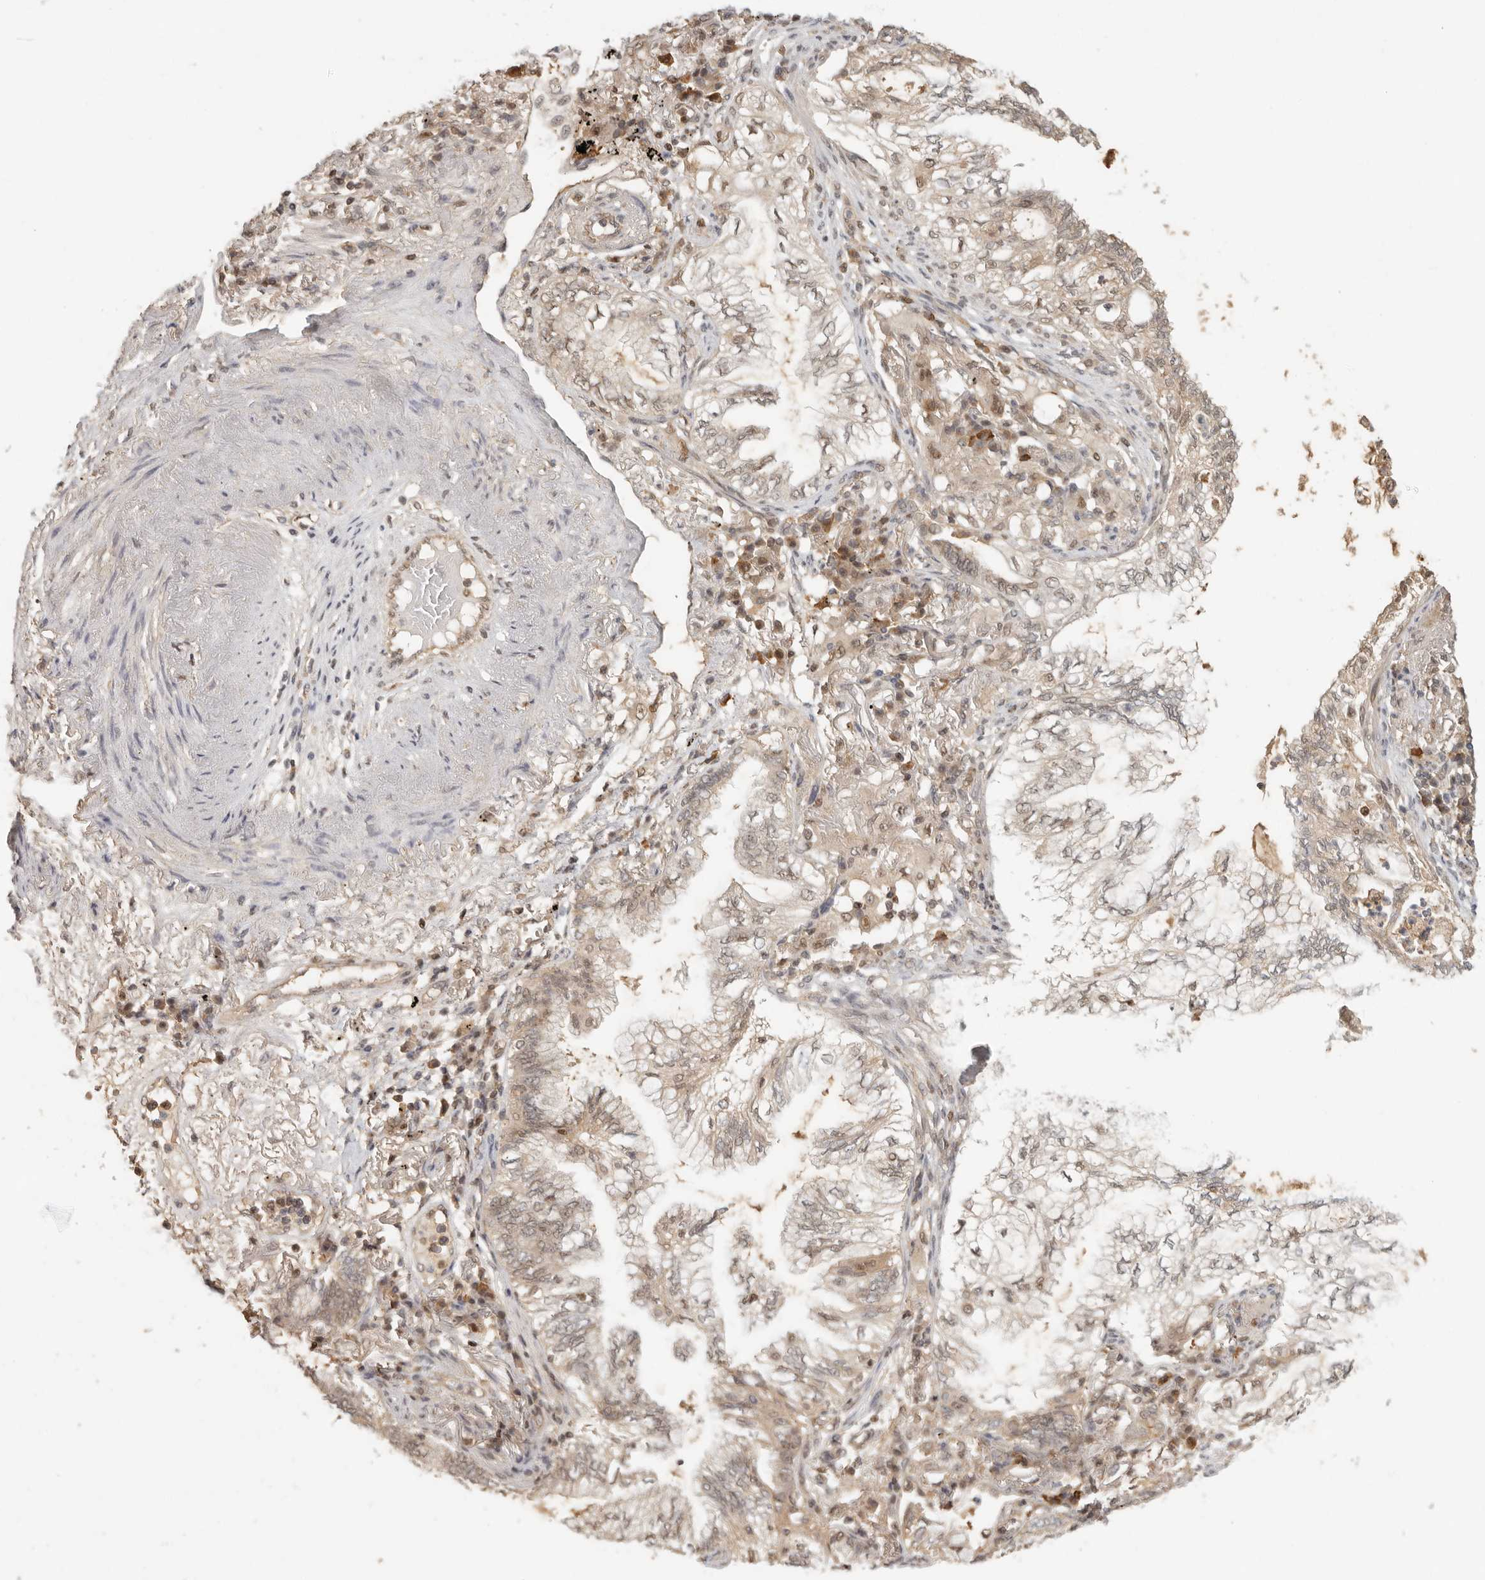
{"staining": {"intensity": "weak", "quantity": "25%-75%", "location": "cytoplasmic/membranous,nuclear"}, "tissue": "lung cancer", "cell_type": "Tumor cells", "image_type": "cancer", "snomed": [{"axis": "morphology", "description": "Adenocarcinoma, NOS"}, {"axis": "topography", "description": "Lung"}], "caption": "Lung adenocarcinoma was stained to show a protein in brown. There is low levels of weak cytoplasmic/membranous and nuclear positivity in approximately 25%-75% of tumor cells.", "gene": "PSMA5", "patient": {"sex": "female", "age": 70}}